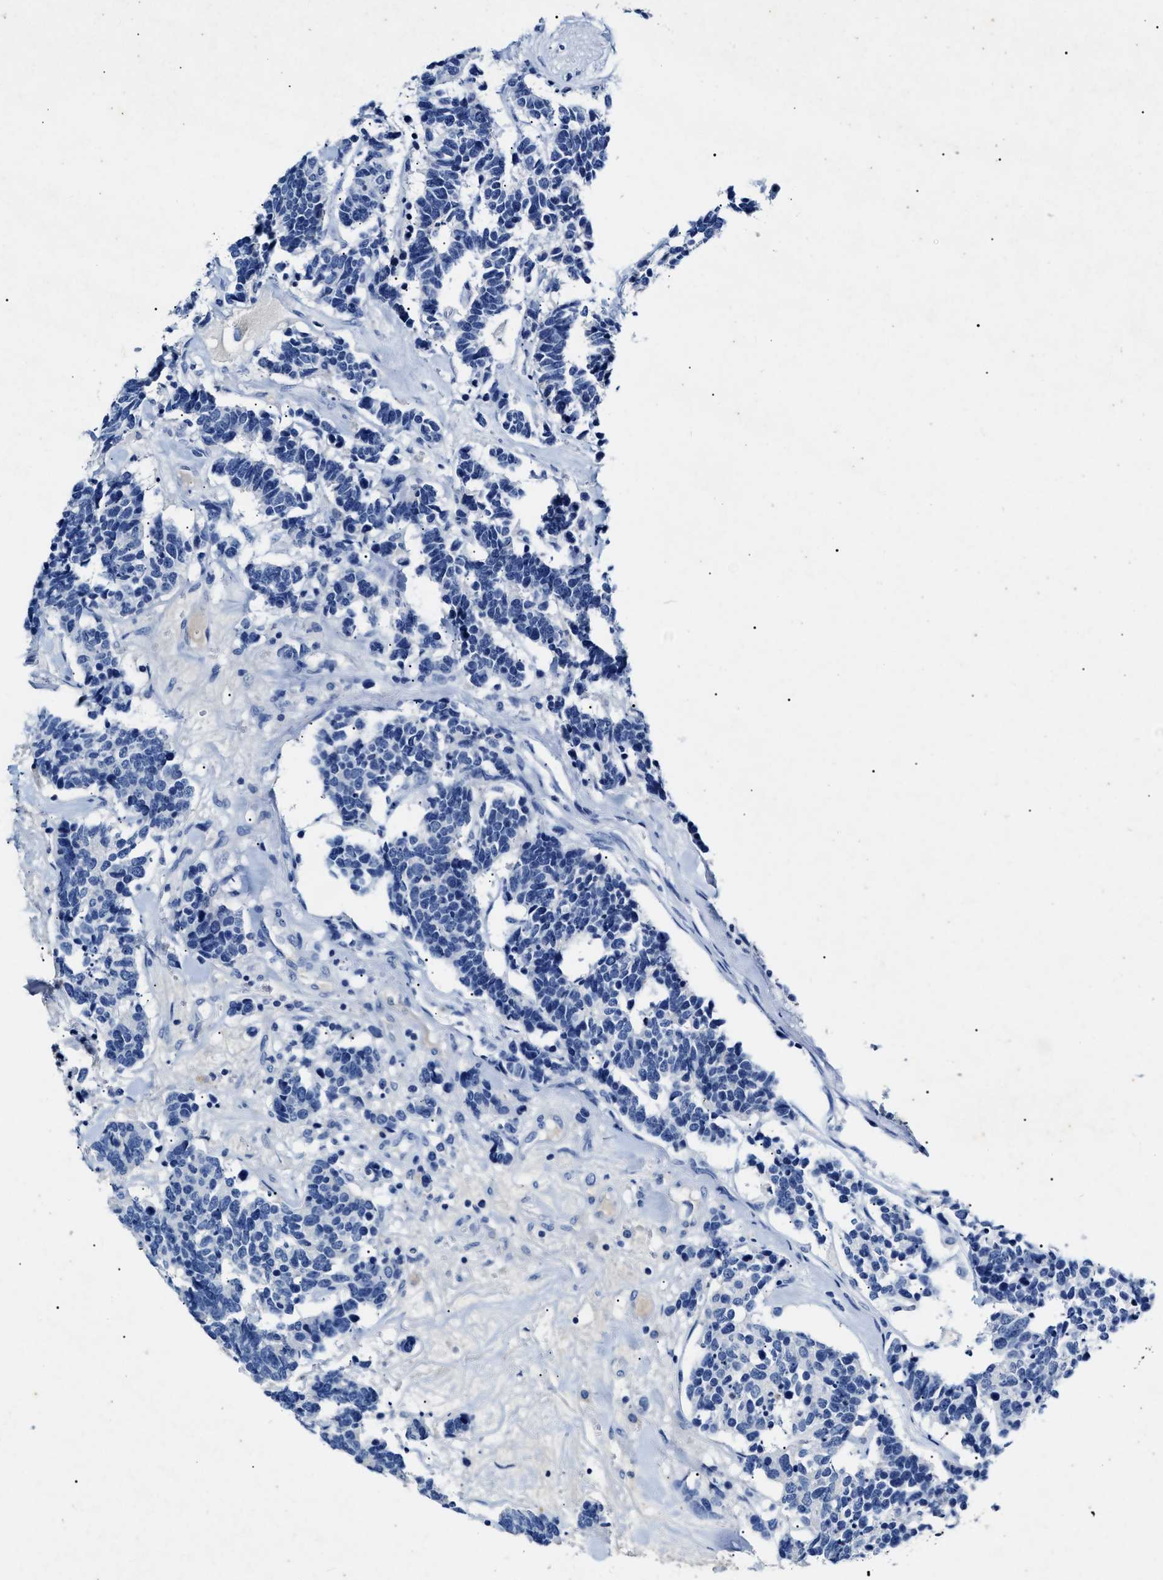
{"staining": {"intensity": "negative", "quantity": "none", "location": "none"}, "tissue": "carcinoid", "cell_type": "Tumor cells", "image_type": "cancer", "snomed": [{"axis": "morphology", "description": "Carcinoma, NOS"}, {"axis": "morphology", "description": "Carcinoid, malignant, NOS"}, {"axis": "topography", "description": "Urinary bladder"}], "caption": "This is a photomicrograph of immunohistochemistry staining of carcinoma, which shows no staining in tumor cells.", "gene": "LRRC8E", "patient": {"sex": "male", "age": 57}}